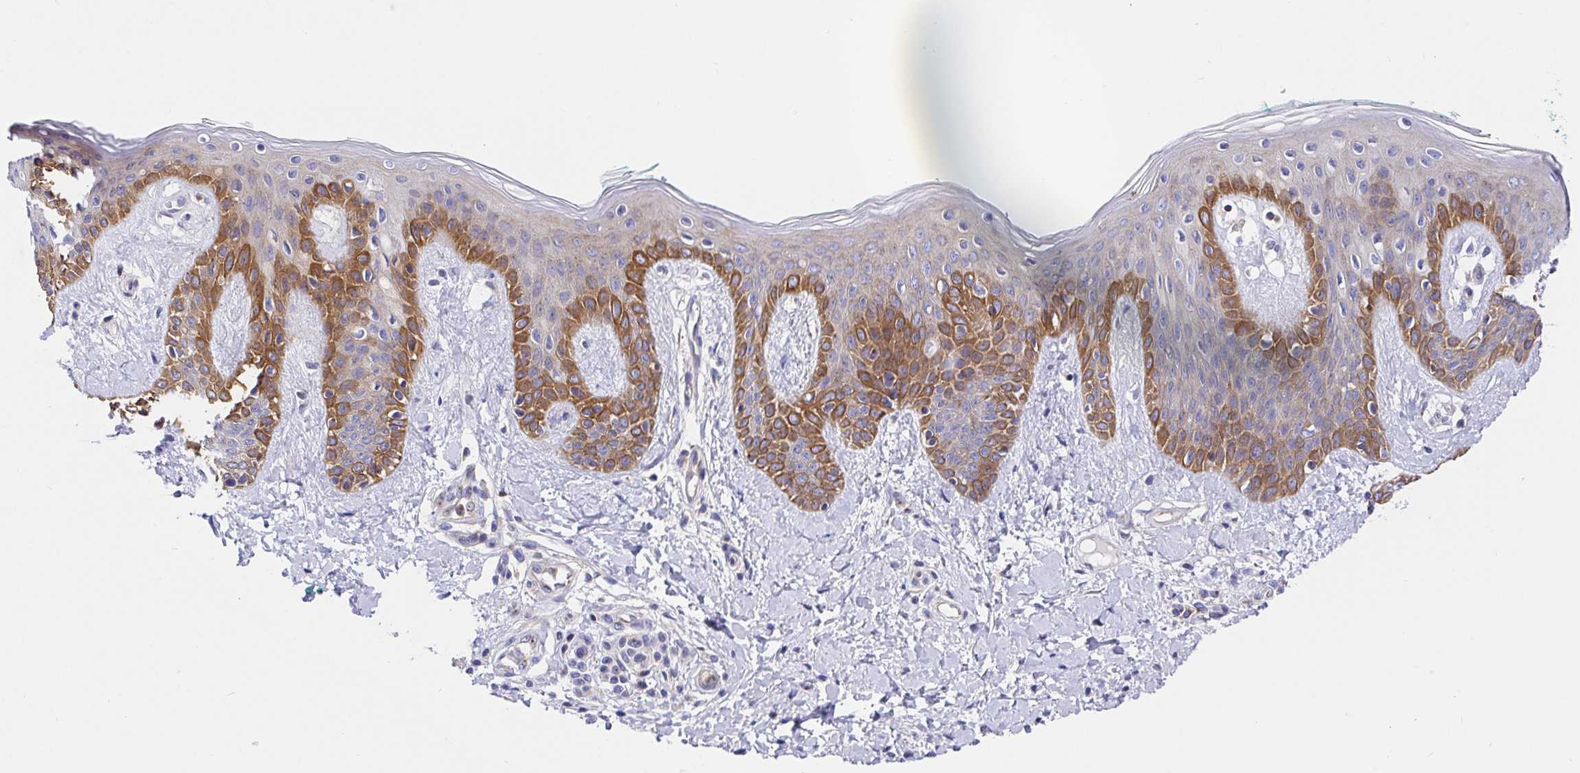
{"staining": {"intensity": "weak", "quantity": ">75%", "location": "cytoplasmic/membranous"}, "tissue": "skin", "cell_type": "Fibroblasts", "image_type": "normal", "snomed": [{"axis": "morphology", "description": "Normal tissue, NOS"}, {"axis": "topography", "description": "Skin"}], "caption": "Immunohistochemistry of benign human skin reveals low levels of weak cytoplasmic/membranous staining in about >75% of fibroblasts.", "gene": "GOLGA1", "patient": {"sex": "male", "age": 16}}